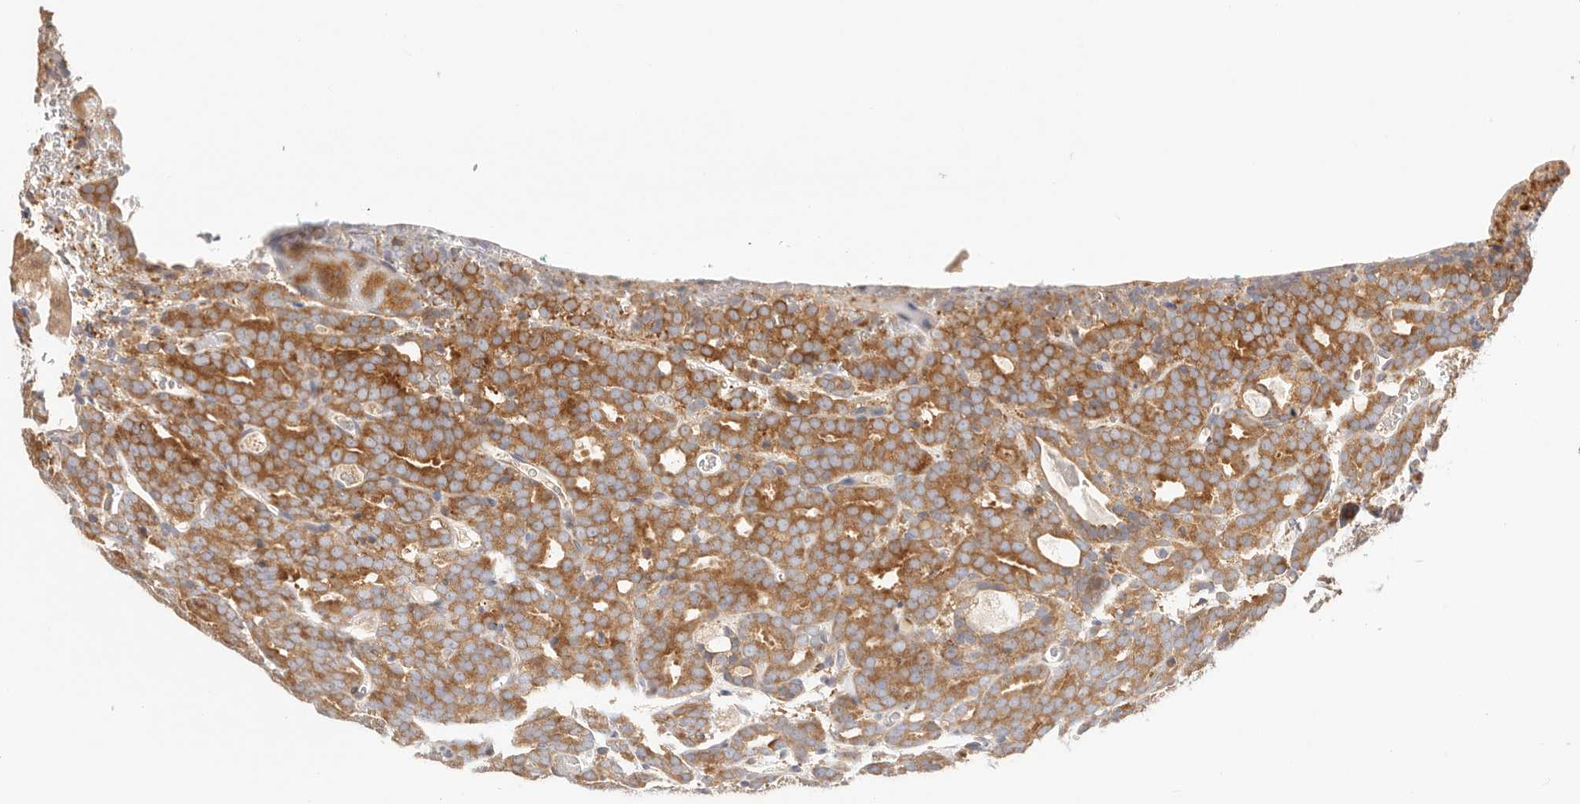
{"staining": {"intensity": "moderate", "quantity": ">75%", "location": "cytoplasmic/membranous"}, "tissue": "prostate cancer", "cell_type": "Tumor cells", "image_type": "cancer", "snomed": [{"axis": "morphology", "description": "Adenocarcinoma, High grade"}, {"axis": "topography", "description": "Prostate"}], "caption": "An image of prostate cancer stained for a protein demonstrates moderate cytoplasmic/membranous brown staining in tumor cells.", "gene": "KCMF1", "patient": {"sex": "male", "age": 62}}